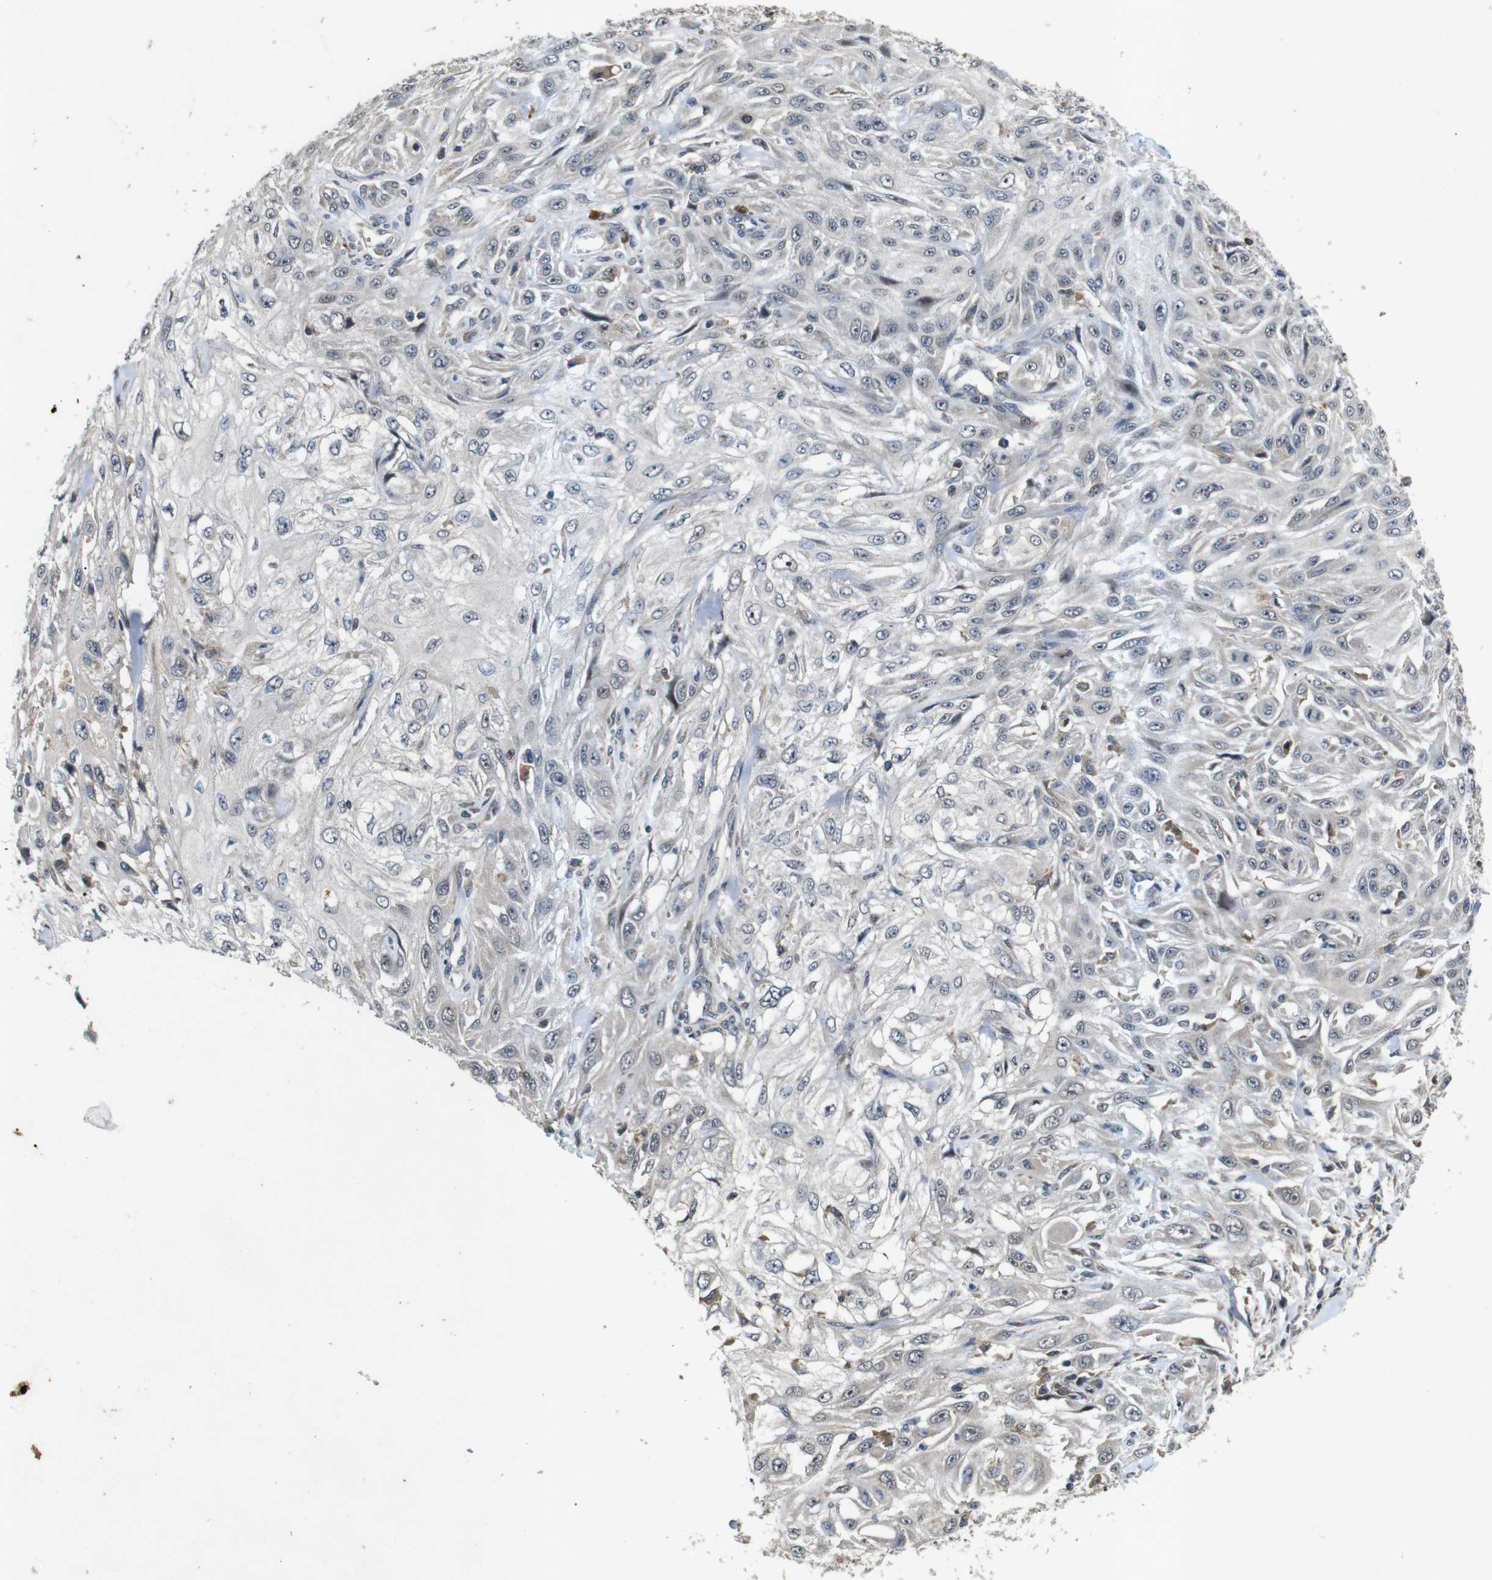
{"staining": {"intensity": "negative", "quantity": "none", "location": "none"}, "tissue": "skin cancer", "cell_type": "Tumor cells", "image_type": "cancer", "snomed": [{"axis": "morphology", "description": "Squamous cell carcinoma, NOS"}, {"axis": "topography", "description": "Skin"}], "caption": "DAB (3,3'-diaminobenzidine) immunohistochemical staining of skin cancer (squamous cell carcinoma) shows no significant positivity in tumor cells. (DAB IHC, high magnification).", "gene": "MAGI2", "patient": {"sex": "male", "age": 75}}